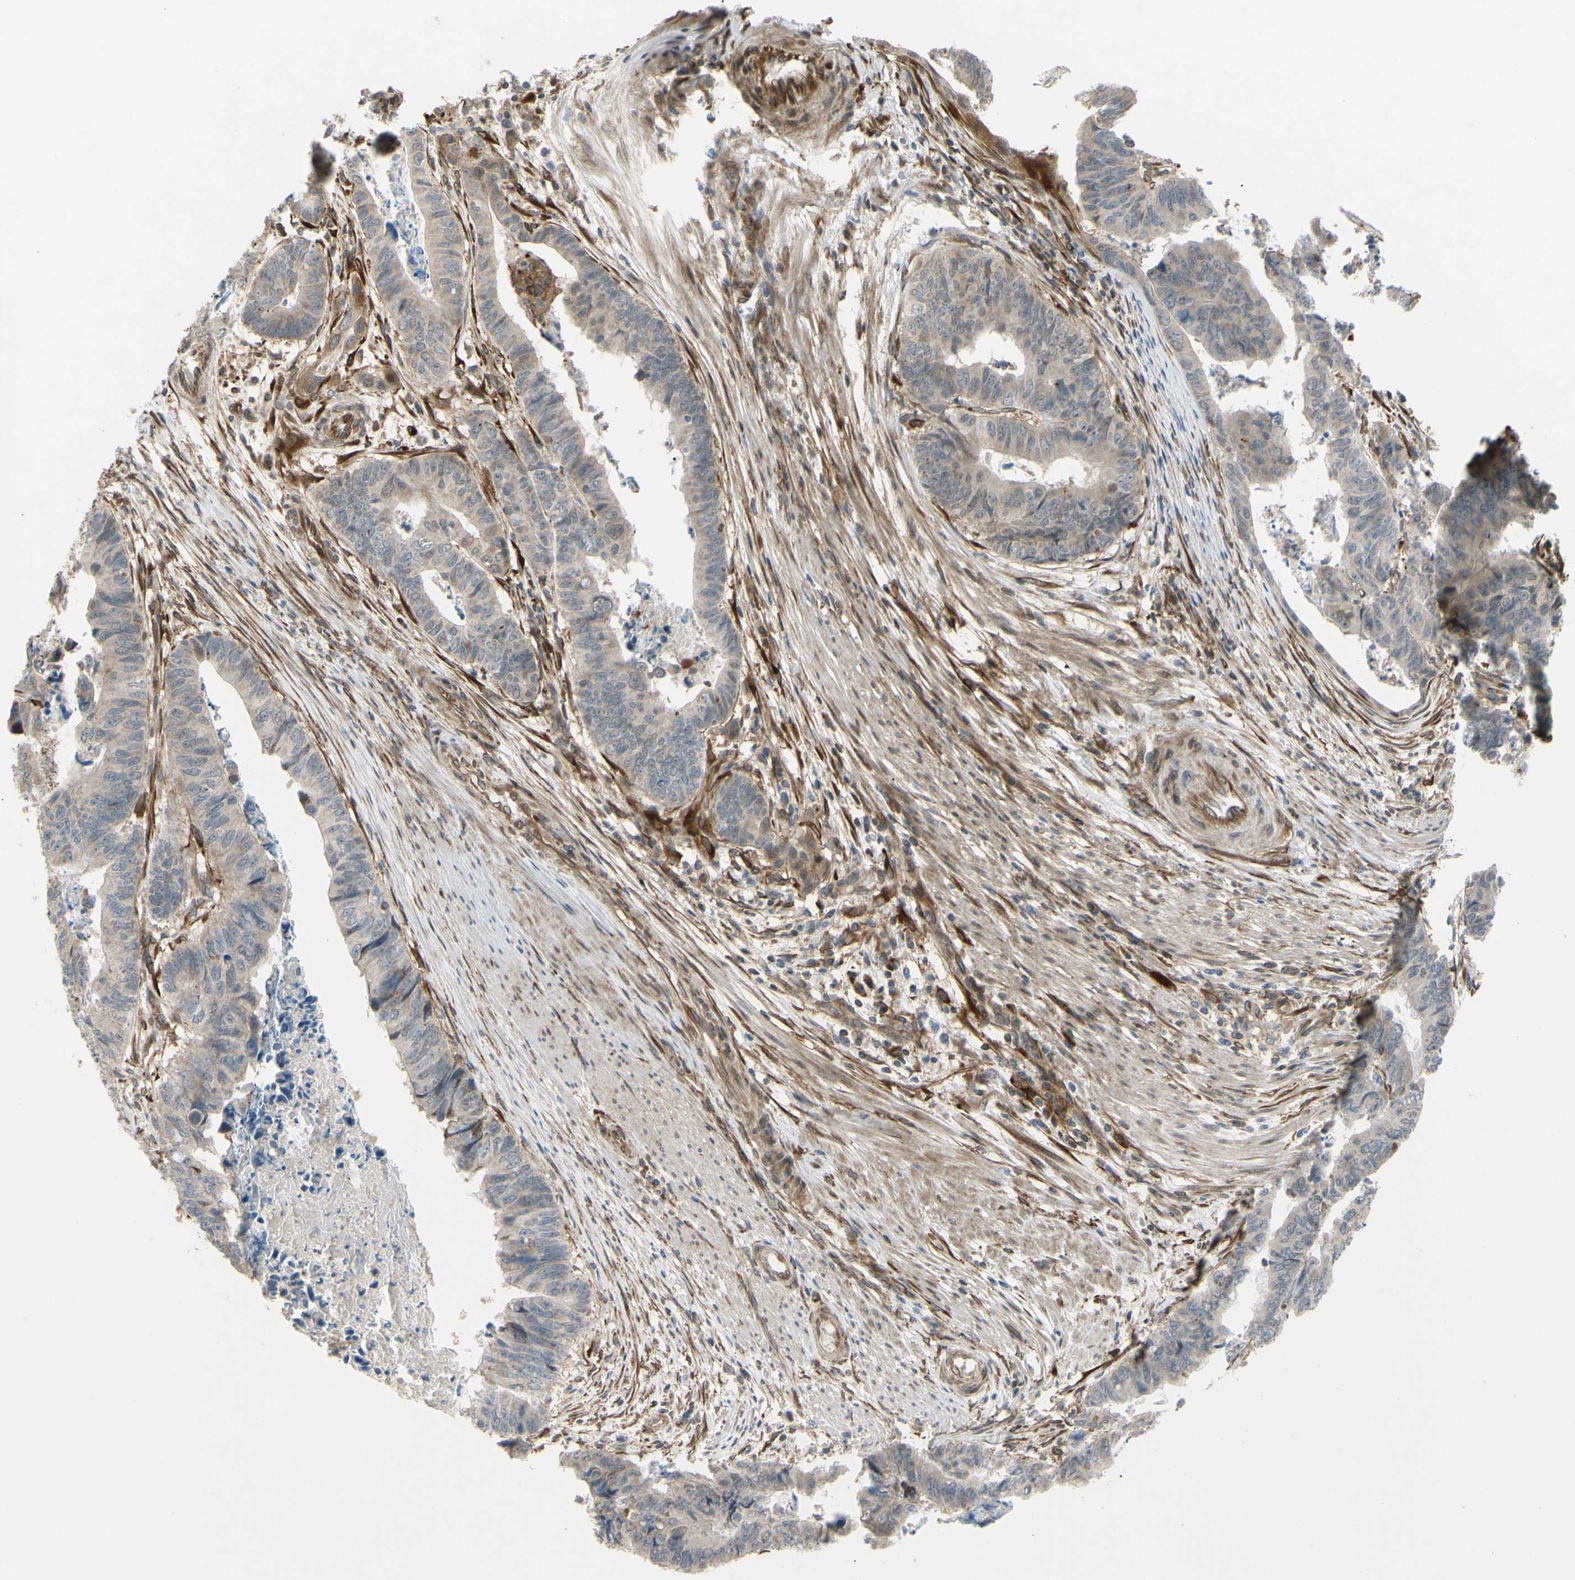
{"staining": {"intensity": "weak", "quantity": ">75%", "location": "cytoplasmic/membranous"}, "tissue": "stomach cancer", "cell_type": "Tumor cells", "image_type": "cancer", "snomed": [{"axis": "morphology", "description": "Adenocarcinoma, NOS"}, {"axis": "topography", "description": "Stomach, lower"}], "caption": "Weak cytoplasmic/membranous protein positivity is identified in about >75% of tumor cells in stomach adenocarcinoma. The staining is performed using DAB brown chromogen to label protein expression. The nuclei are counter-stained blue using hematoxylin.", "gene": "PRAF2", "patient": {"sex": "male", "age": 77}}